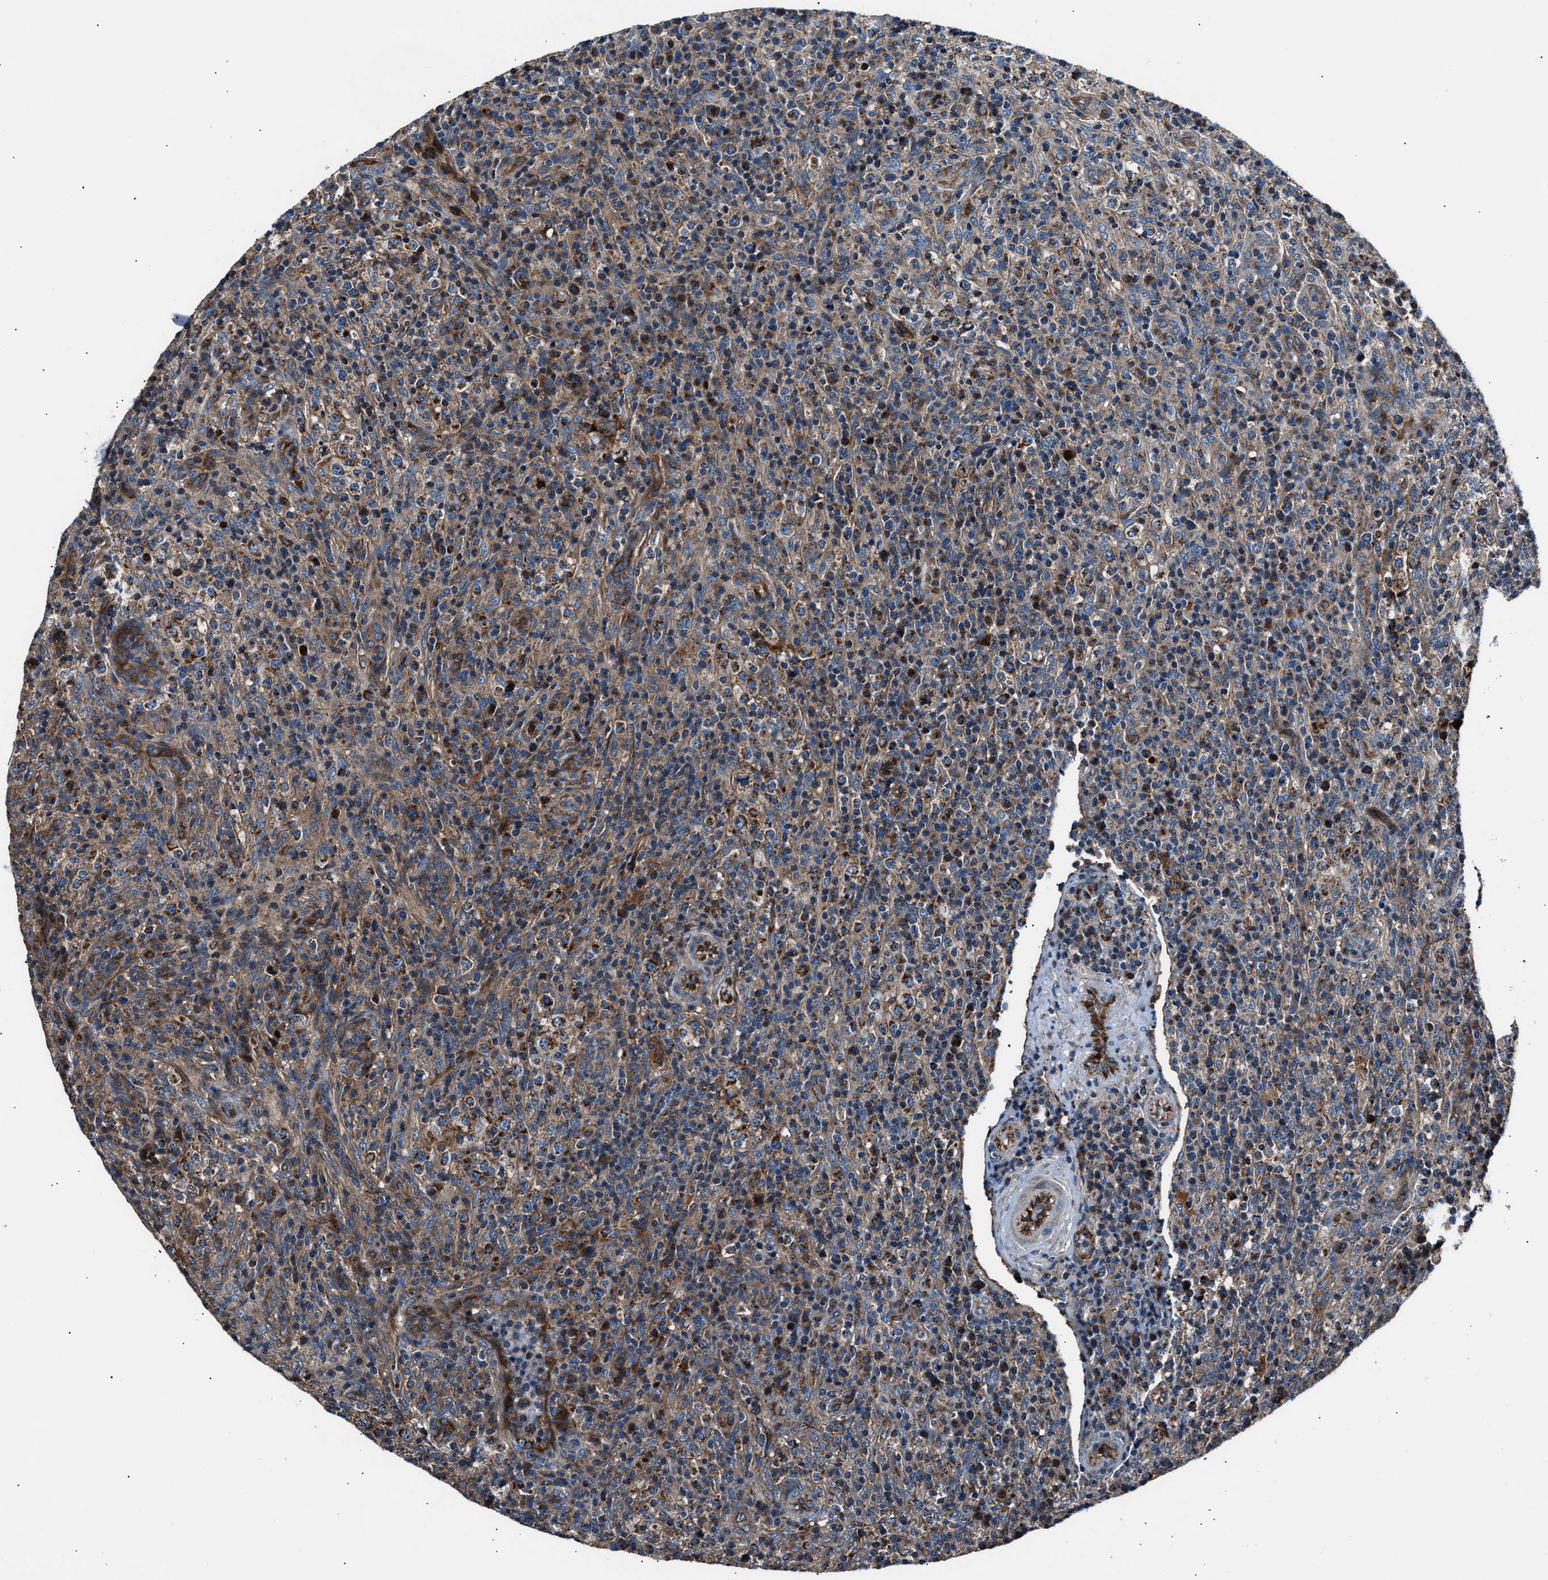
{"staining": {"intensity": "moderate", "quantity": ">75%", "location": "cytoplasmic/membranous"}, "tissue": "lymphoma", "cell_type": "Tumor cells", "image_type": "cancer", "snomed": [{"axis": "morphology", "description": "Malignant lymphoma, non-Hodgkin's type, High grade"}, {"axis": "topography", "description": "Lymph node"}], "caption": "High-grade malignant lymphoma, non-Hodgkin's type tissue shows moderate cytoplasmic/membranous staining in about >75% of tumor cells", "gene": "GGCT", "patient": {"sex": "female", "age": 76}}